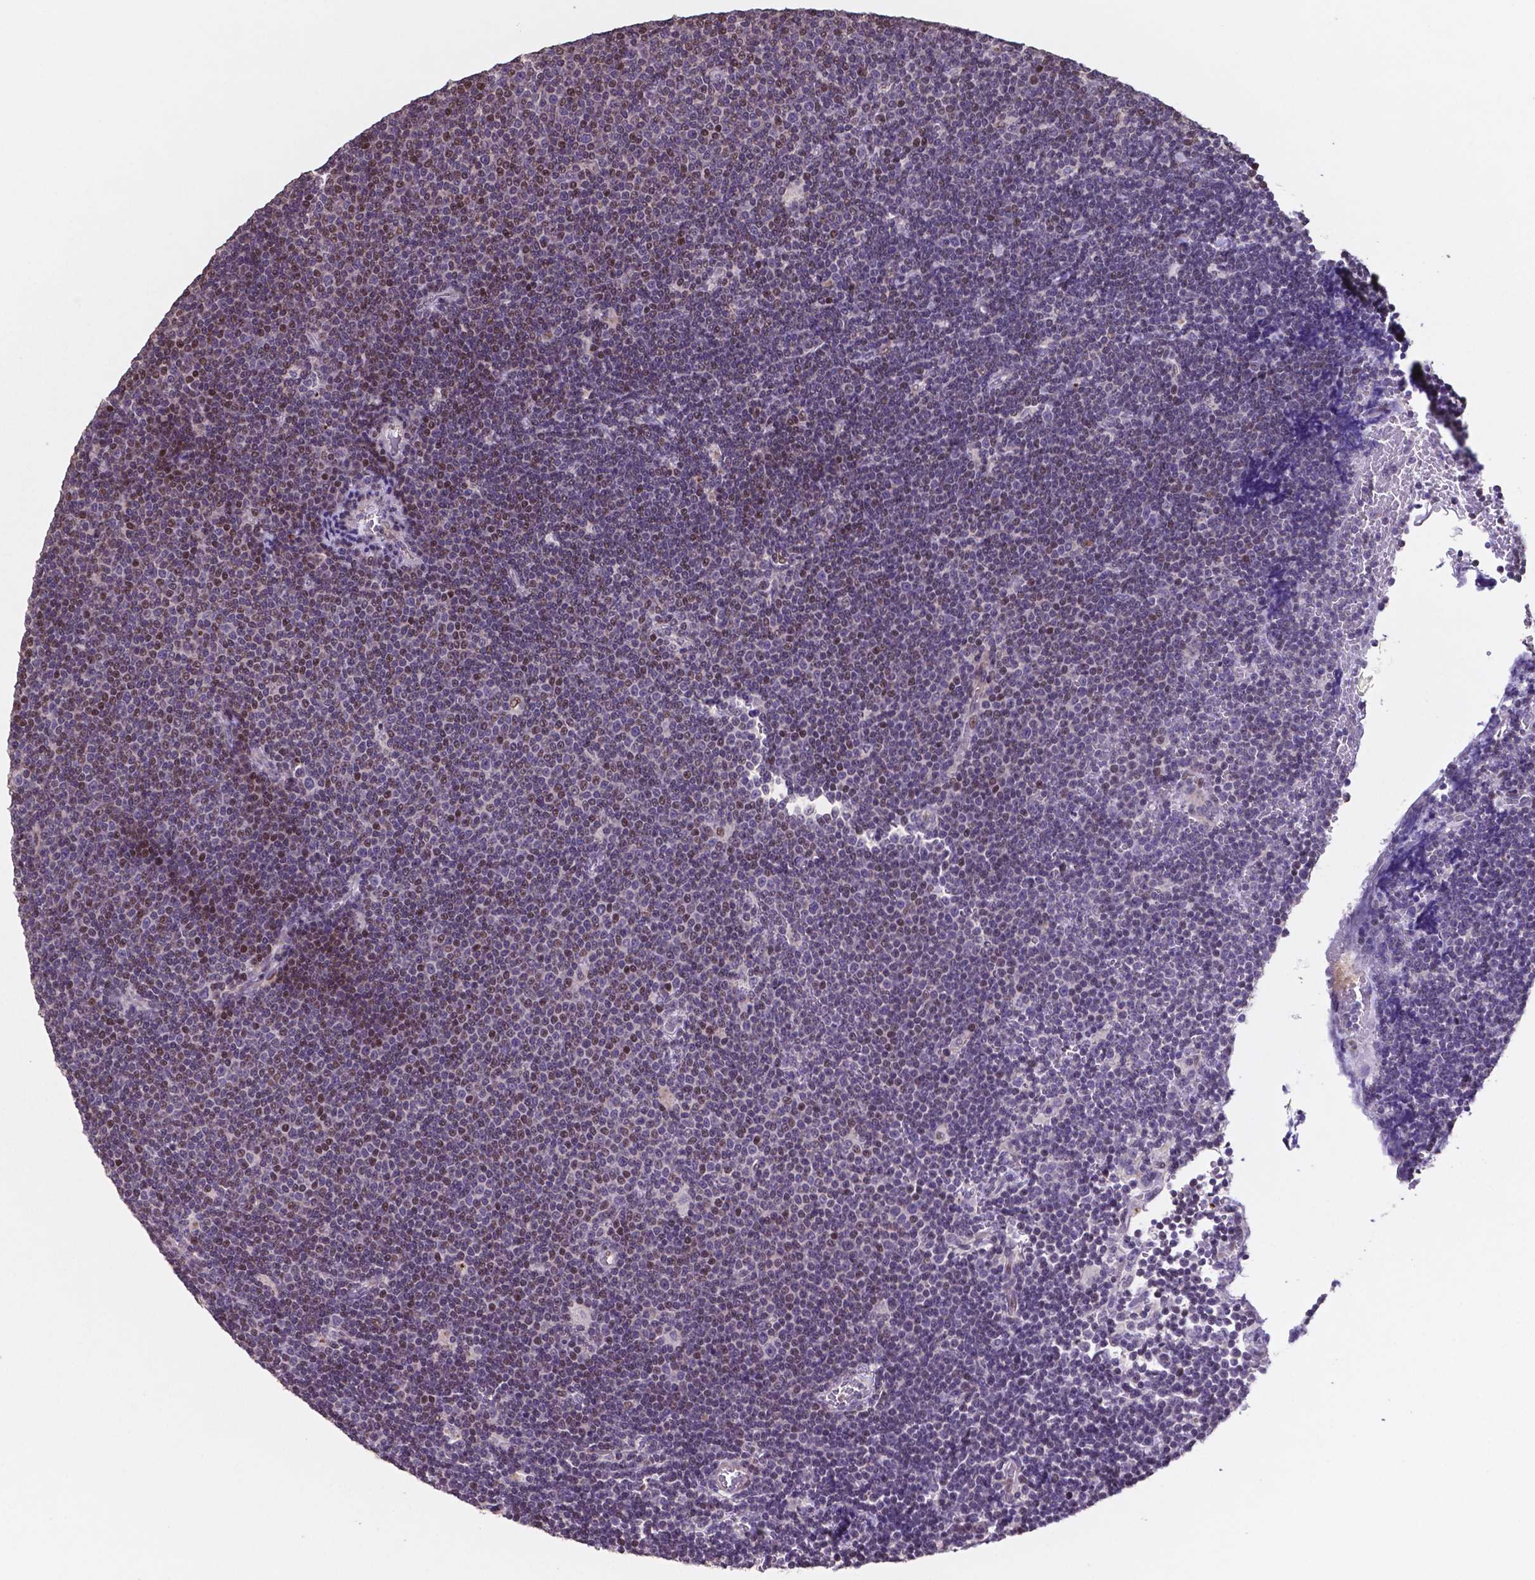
{"staining": {"intensity": "moderate", "quantity": "<25%", "location": "nuclear"}, "tissue": "lymphoma", "cell_type": "Tumor cells", "image_type": "cancer", "snomed": [{"axis": "morphology", "description": "Malignant lymphoma, non-Hodgkin's type, Low grade"}, {"axis": "topography", "description": "Brain"}], "caption": "Immunohistochemistry micrograph of neoplastic tissue: human lymphoma stained using immunohistochemistry displays low levels of moderate protein expression localized specifically in the nuclear of tumor cells, appearing as a nuclear brown color.", "gene": "MLC1", "patient": {"sex": "female", "age": 66}}